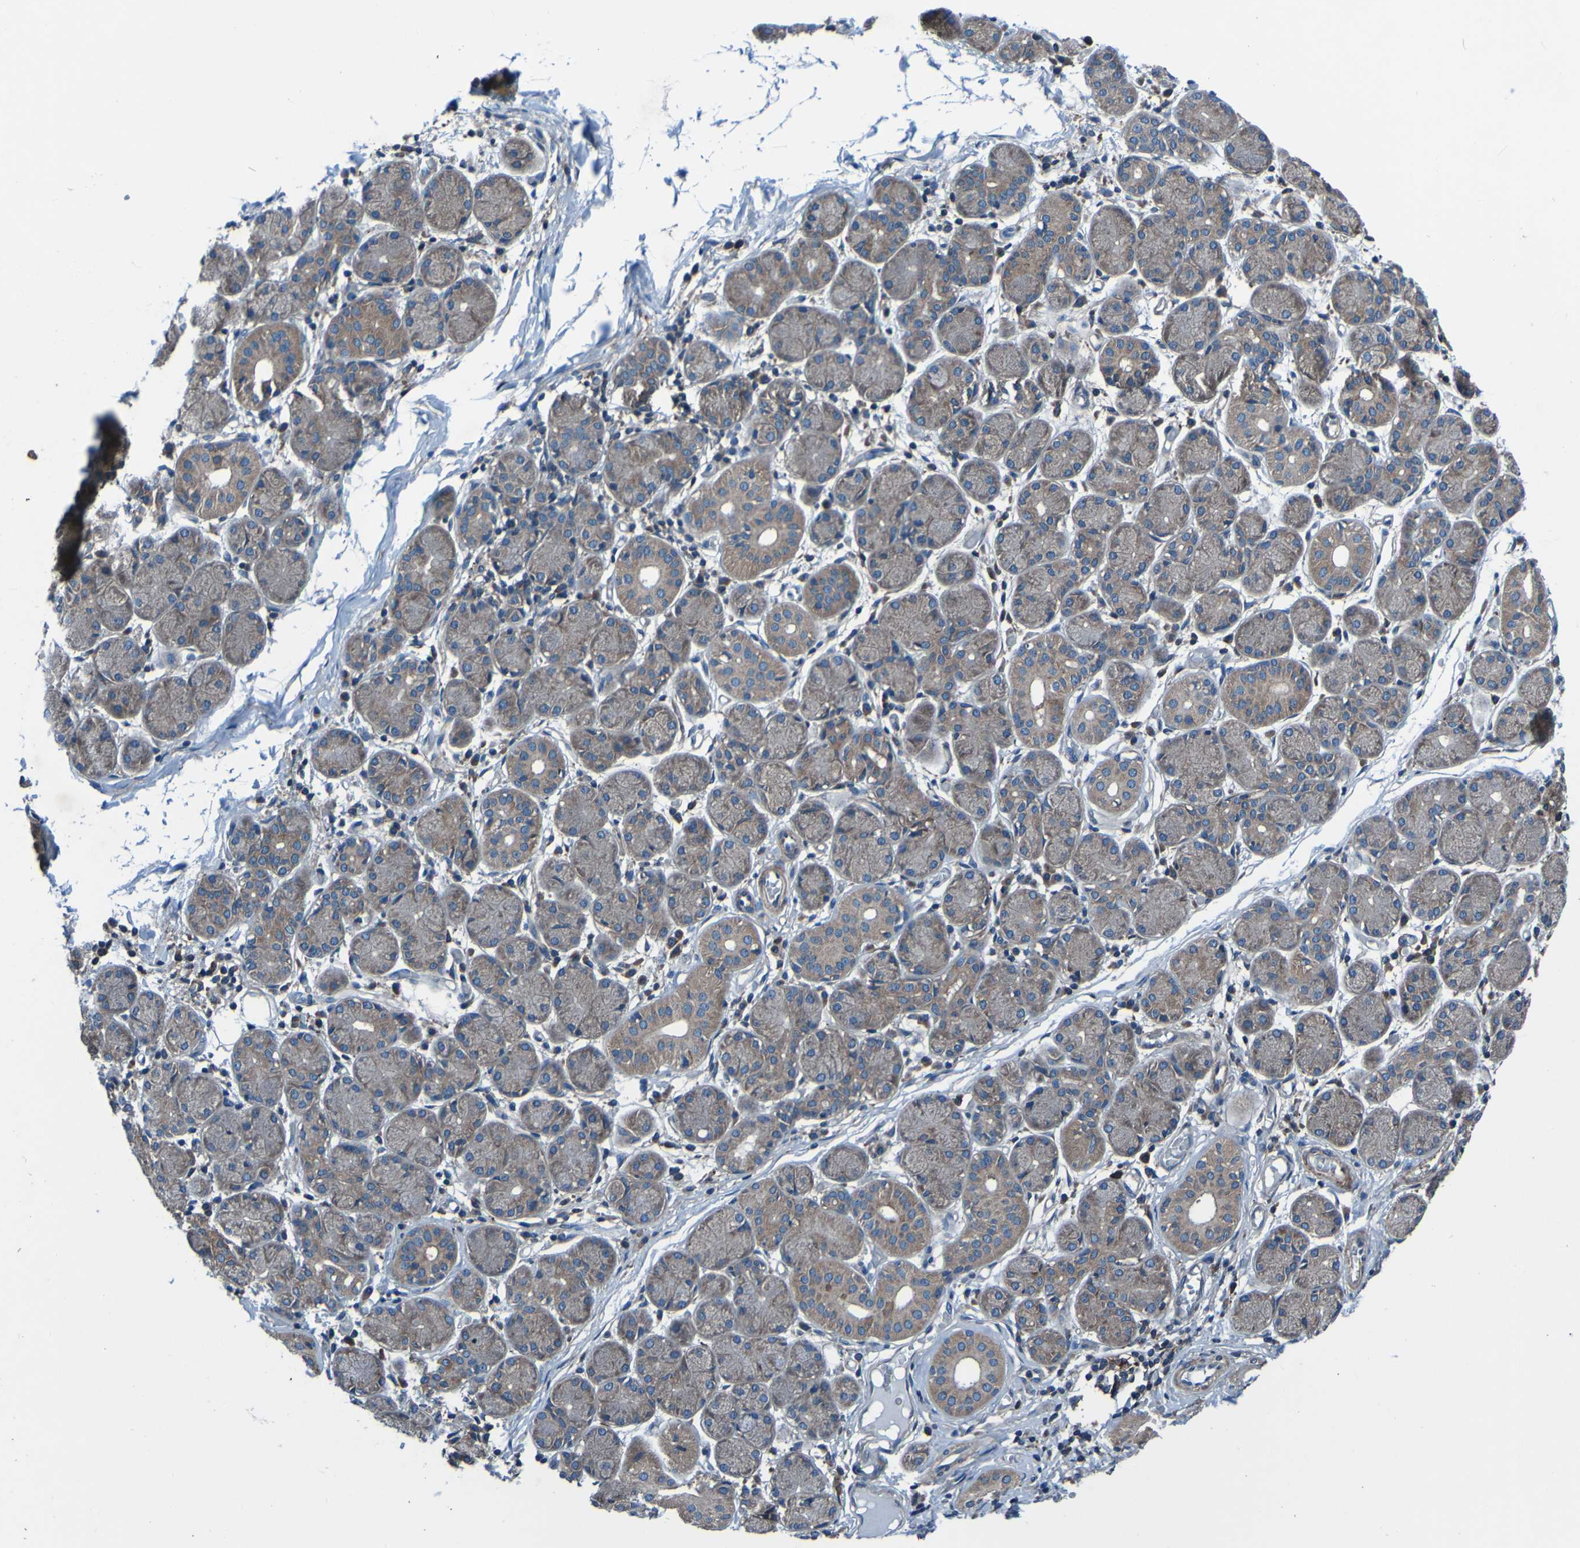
{"staining": {"intensity": "moderate", "quantity": "25%-75%", "location": "cytoplasmic/membranous"}, "tissue": "salivary gland", "cell_type": "Glandular cells", "image_type": "normal", "snomed": [{"axis": "morphology", "description": "Normal tissue, NOS"}, {"axis": "topography", "description": "Salivary gland"}], "caption": "The immunohistochemical stain highlights moderate cytoplasmic/membranous staining in glandular cells of unremarkable salivary gland.", "gene": "RAB5B", "patient": {"sex": "female", "age": 24}}